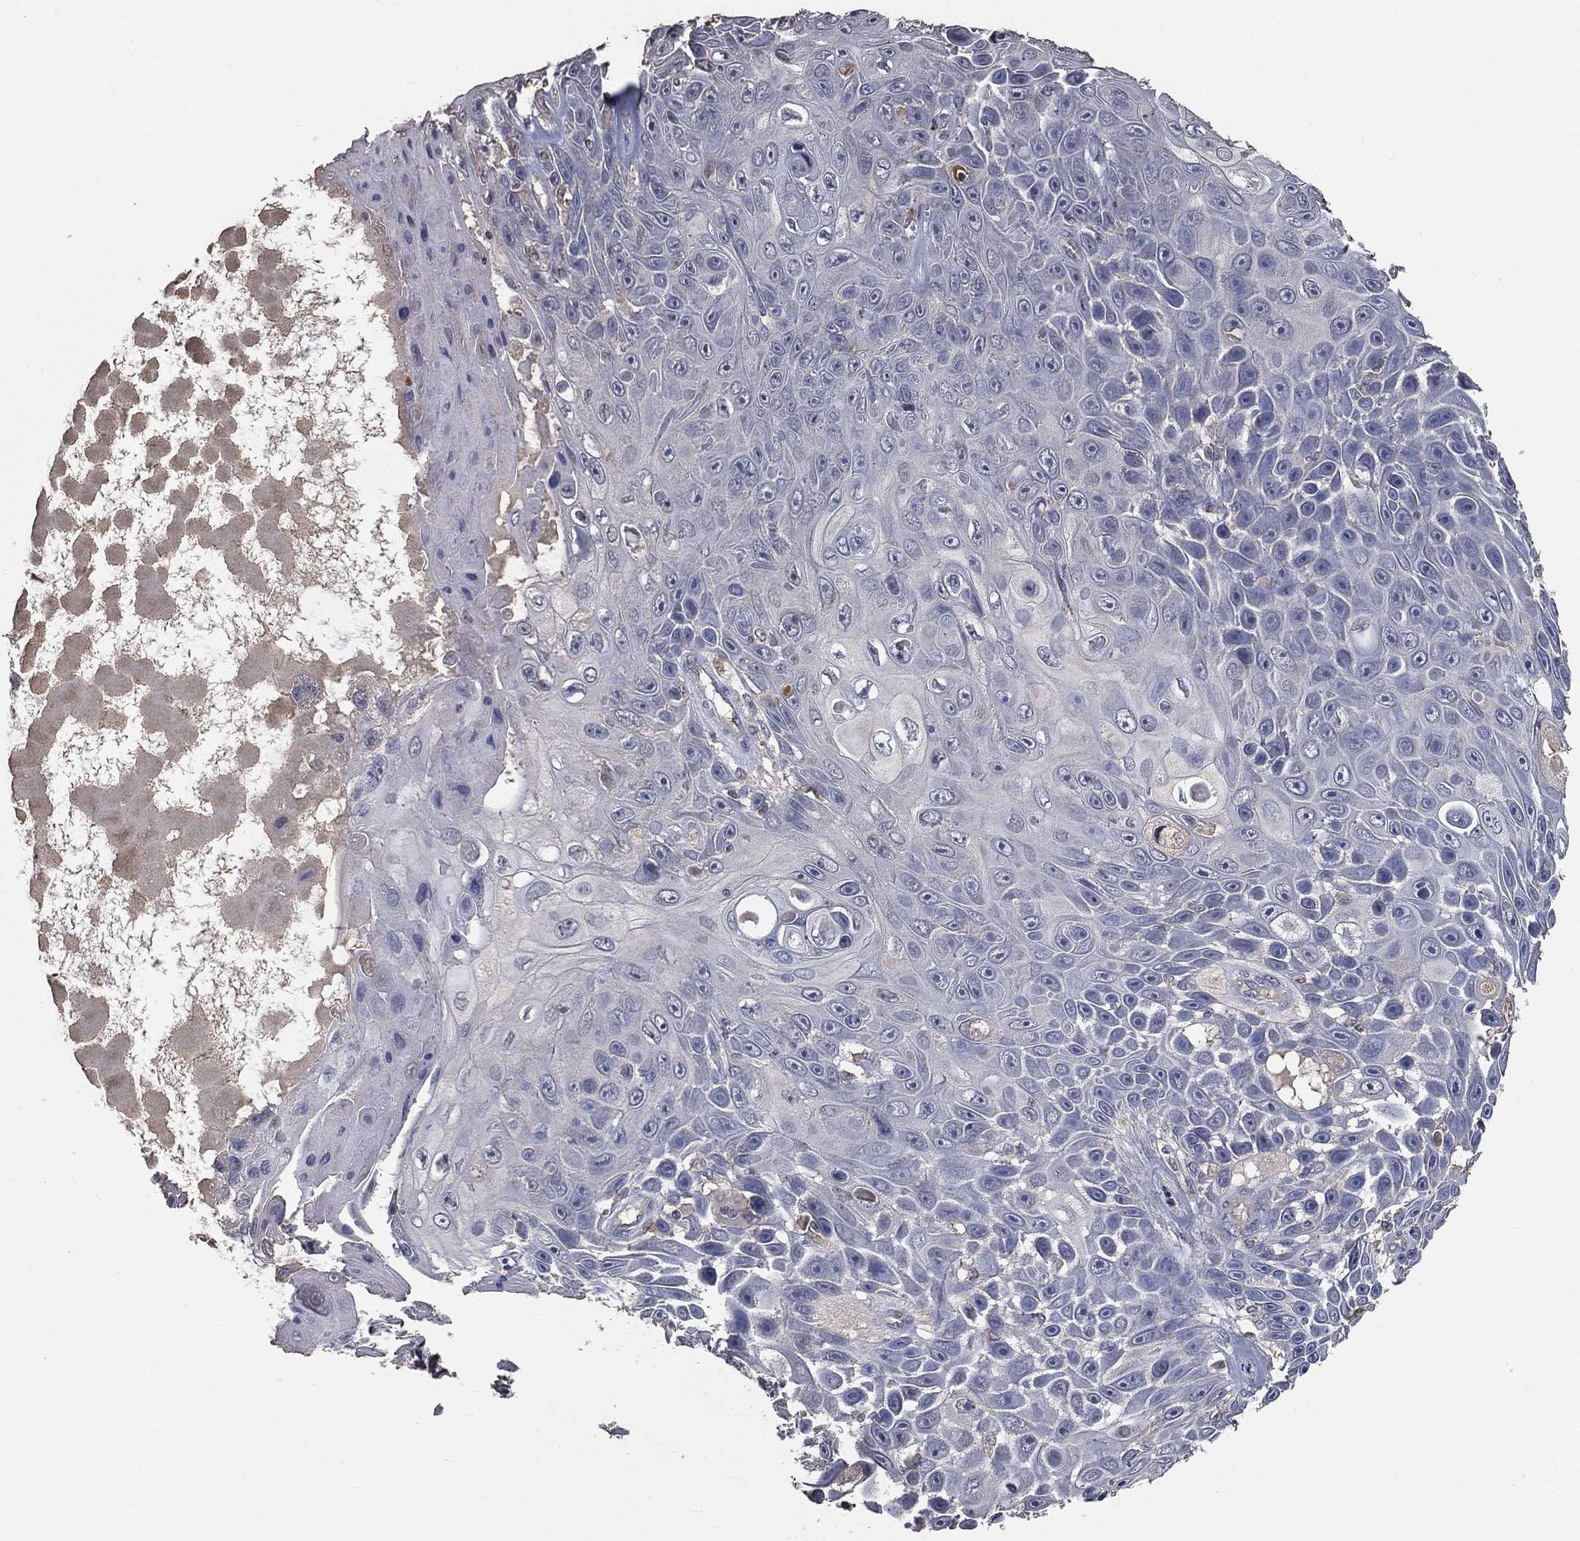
{"staining": {"intensity": "negative", "quantity": "none", "location": "none"}, "tissue": "skin cancer", "cell_type": "Tumor cells", "image_type": "cancer", "snomed": [{"axis": "morphology", "description": "Squamous cell carcinoma, NOS"}, {"axis": "topography", "description": "Skin"}], "caption": "IHC micrograph of neoplastic tissue: human skin squamous cell carcinoma stained with DAB (3,3'-diaminobenzidine) exhibits no significant protein positivity in tumor cells.", "gene": "SNAP25", "patient": {"sex": "male", "age": 82}}